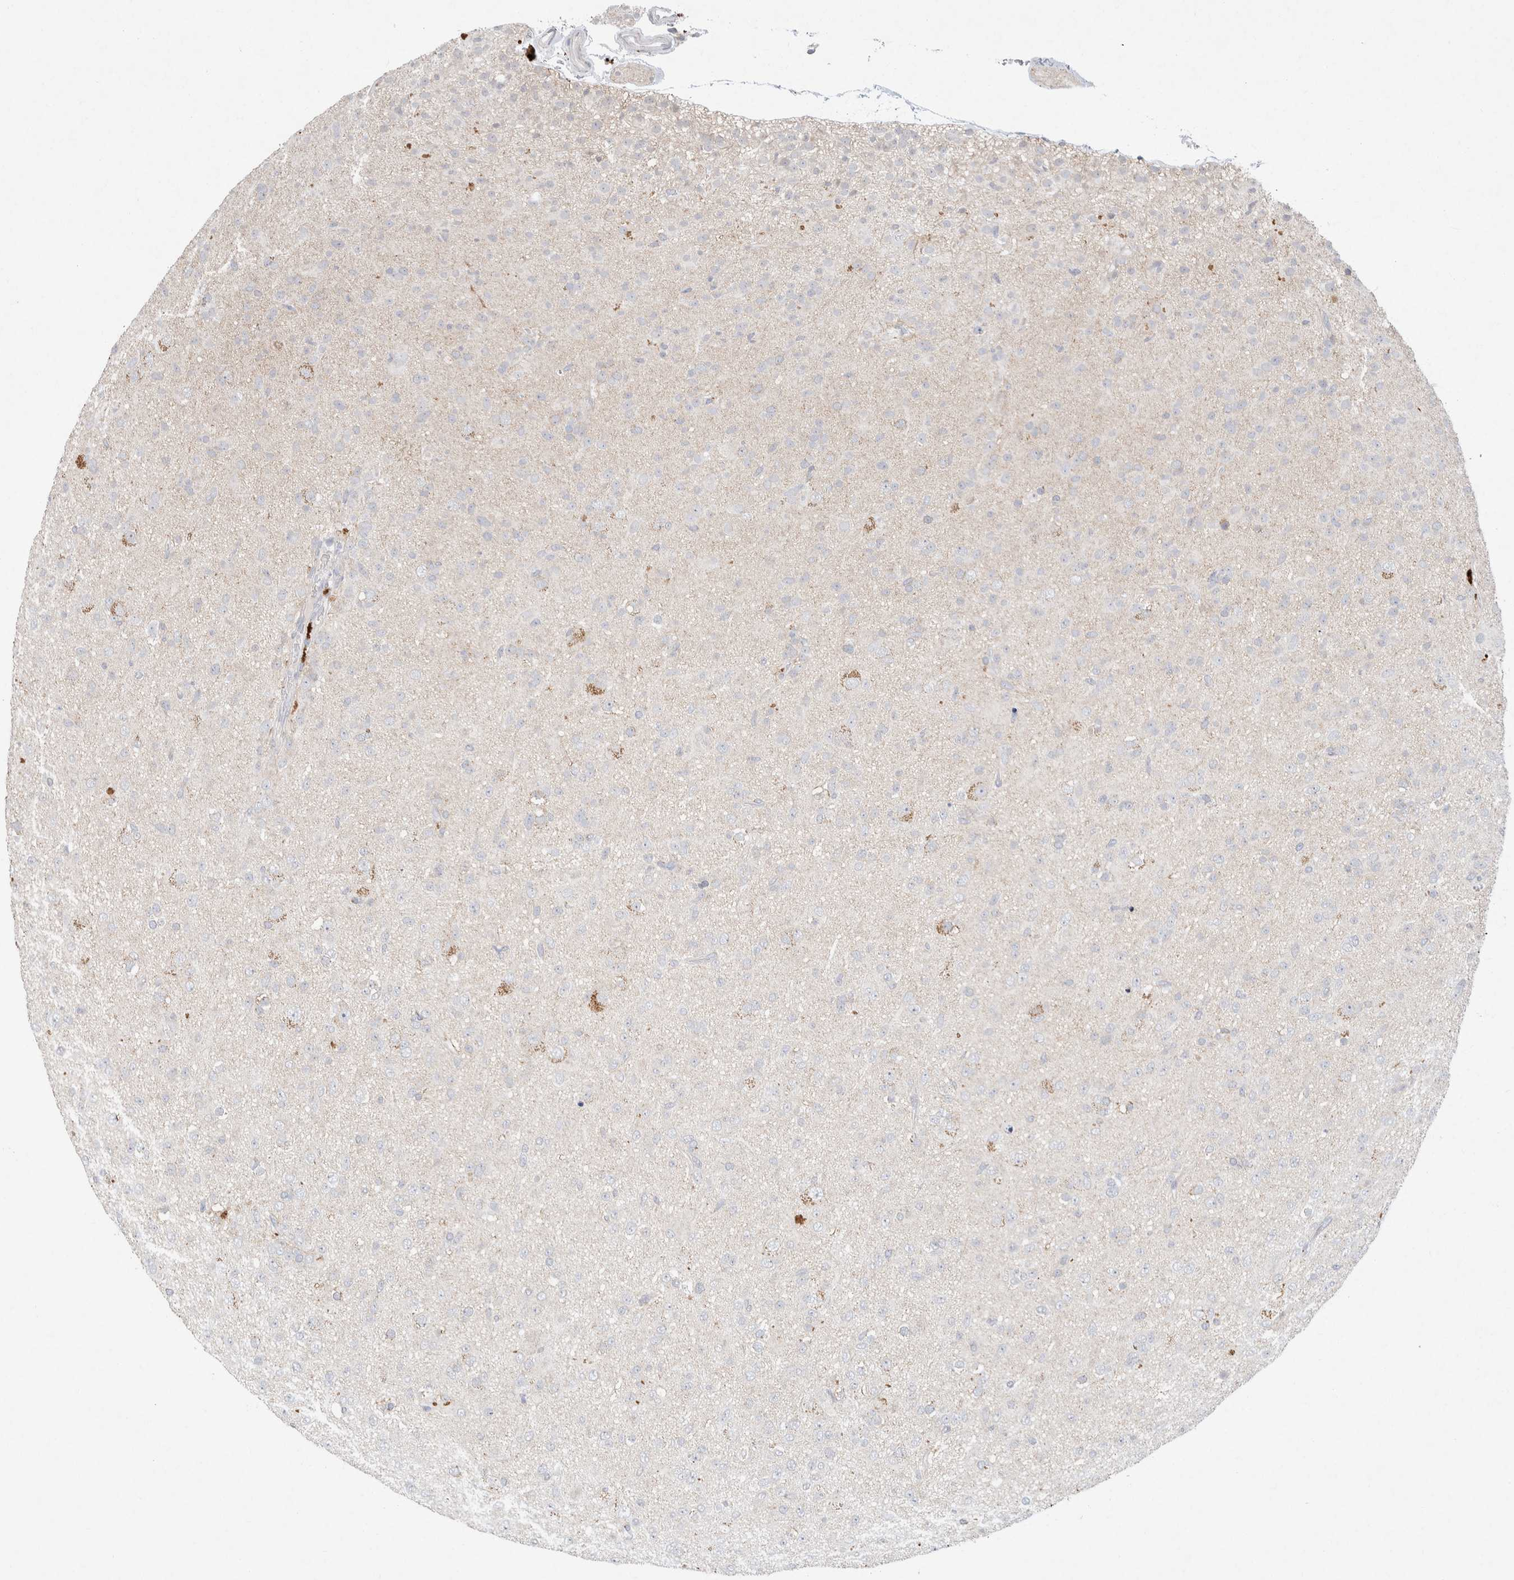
{"staining": {"intensity": "negative", "quantity": "none", "location": "none"}, "tissue": "glioma", "cell_type": "Tumor cells", "image_type": "cancer", "snomed": [{"axis": "morphology", "description": "Glioma, malignant, Low grade"}, {"axis": "topography", "description": "Brain"}], "caption": "A high-resolution micrograph shows IHC staining of malignant glioma (low-grade), which shows no significant staining in tumor cells. (Immunohistochemistry, brightfield microscopy, high magnification).", "gene": "CMTM4", "patient": {"sex": "male", "age": 65}}